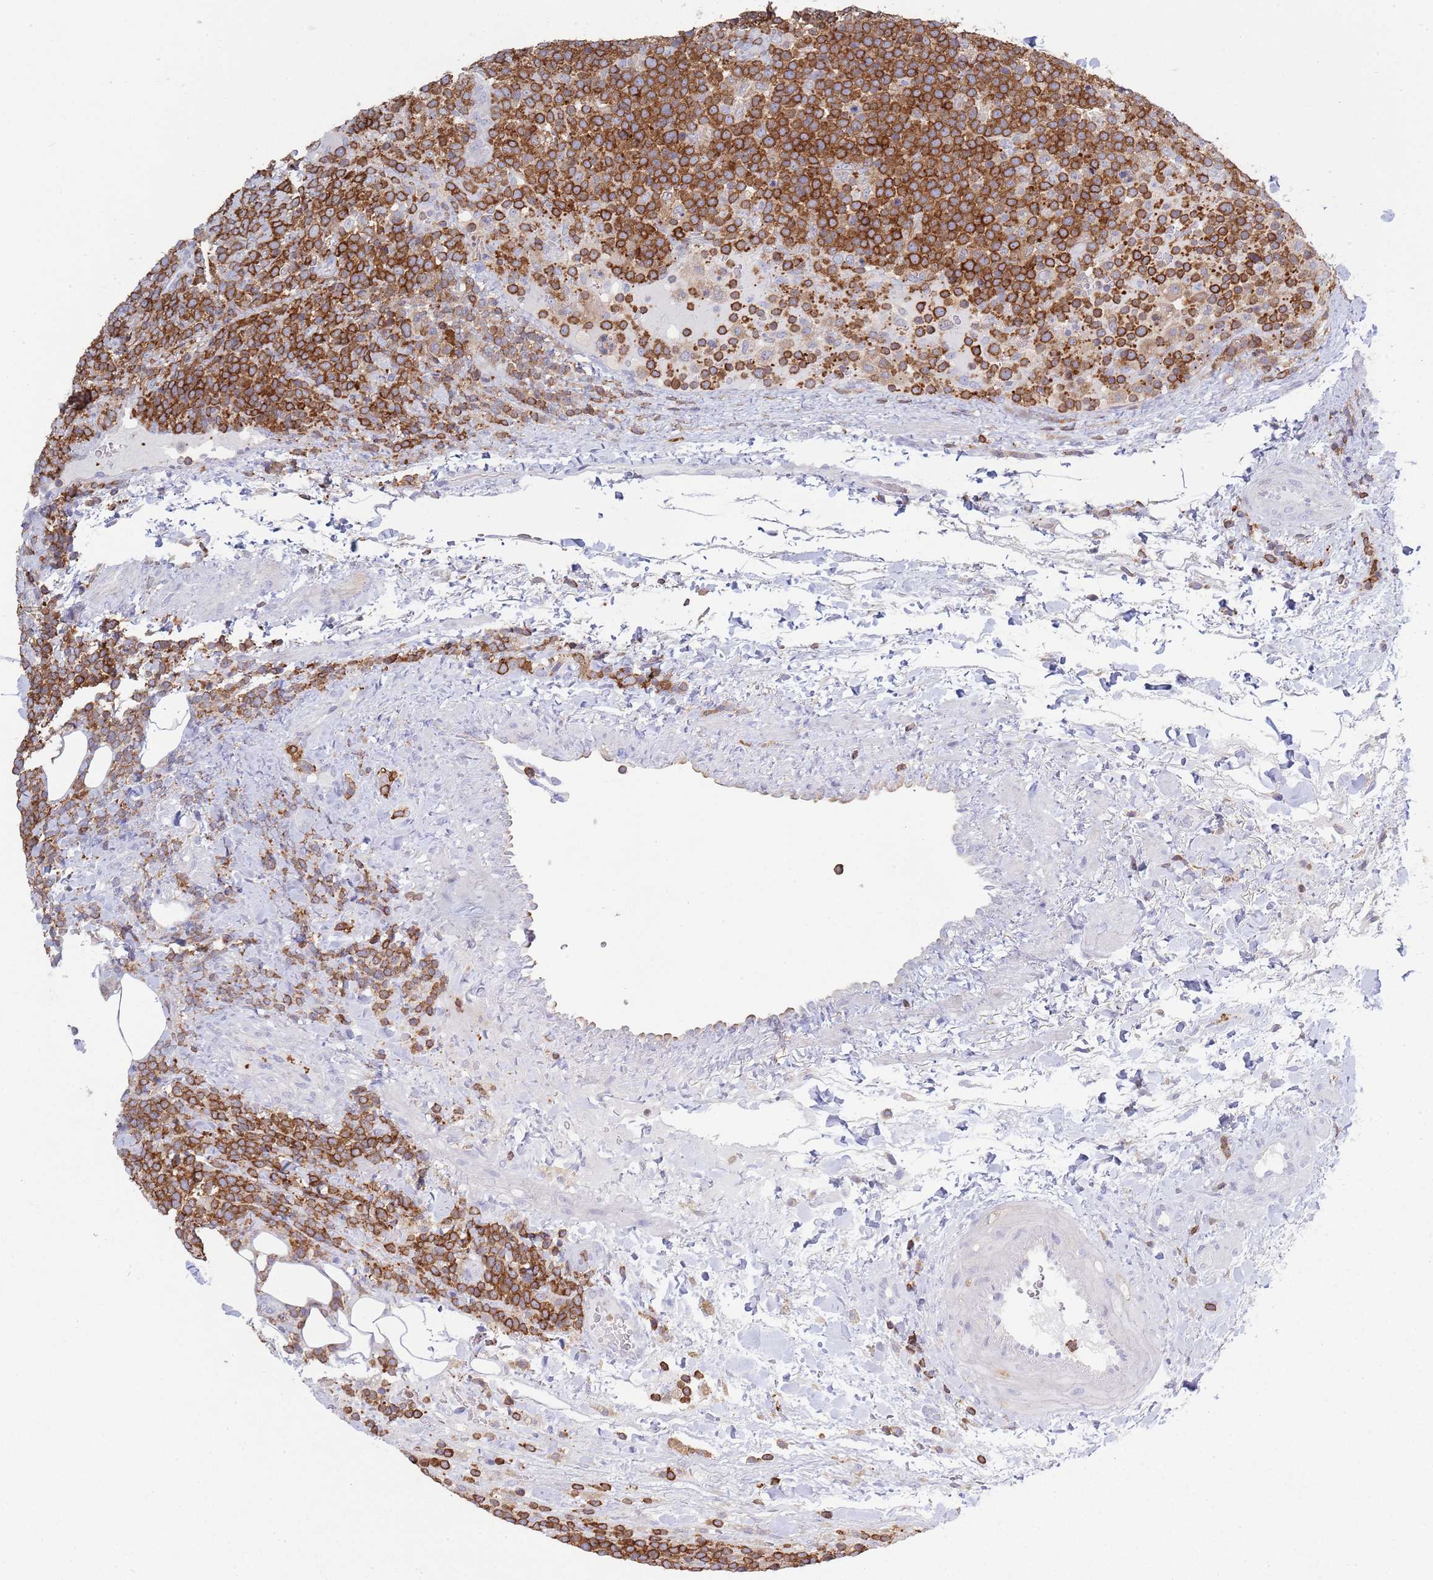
{"staining": {"intensity": "negative", "quantity": "none", "location": "none"}, "tissue": "lymphoma", "cell_type": "Tumor cells", "image_type": "cancer", "snomed": [{"axis": "morphology", "description": "Malignant lymphoma, non-Hodgkin's type, High grade"}, {"axis": "topography", "description": "Lymph node"}], "caption": "The image reveals no staining of tumor cells in malignant lymphoma, non-Hodgkin's type (high-grade).", "gene": "LPXN", "patient": {"sex": "male", "age": 61}}